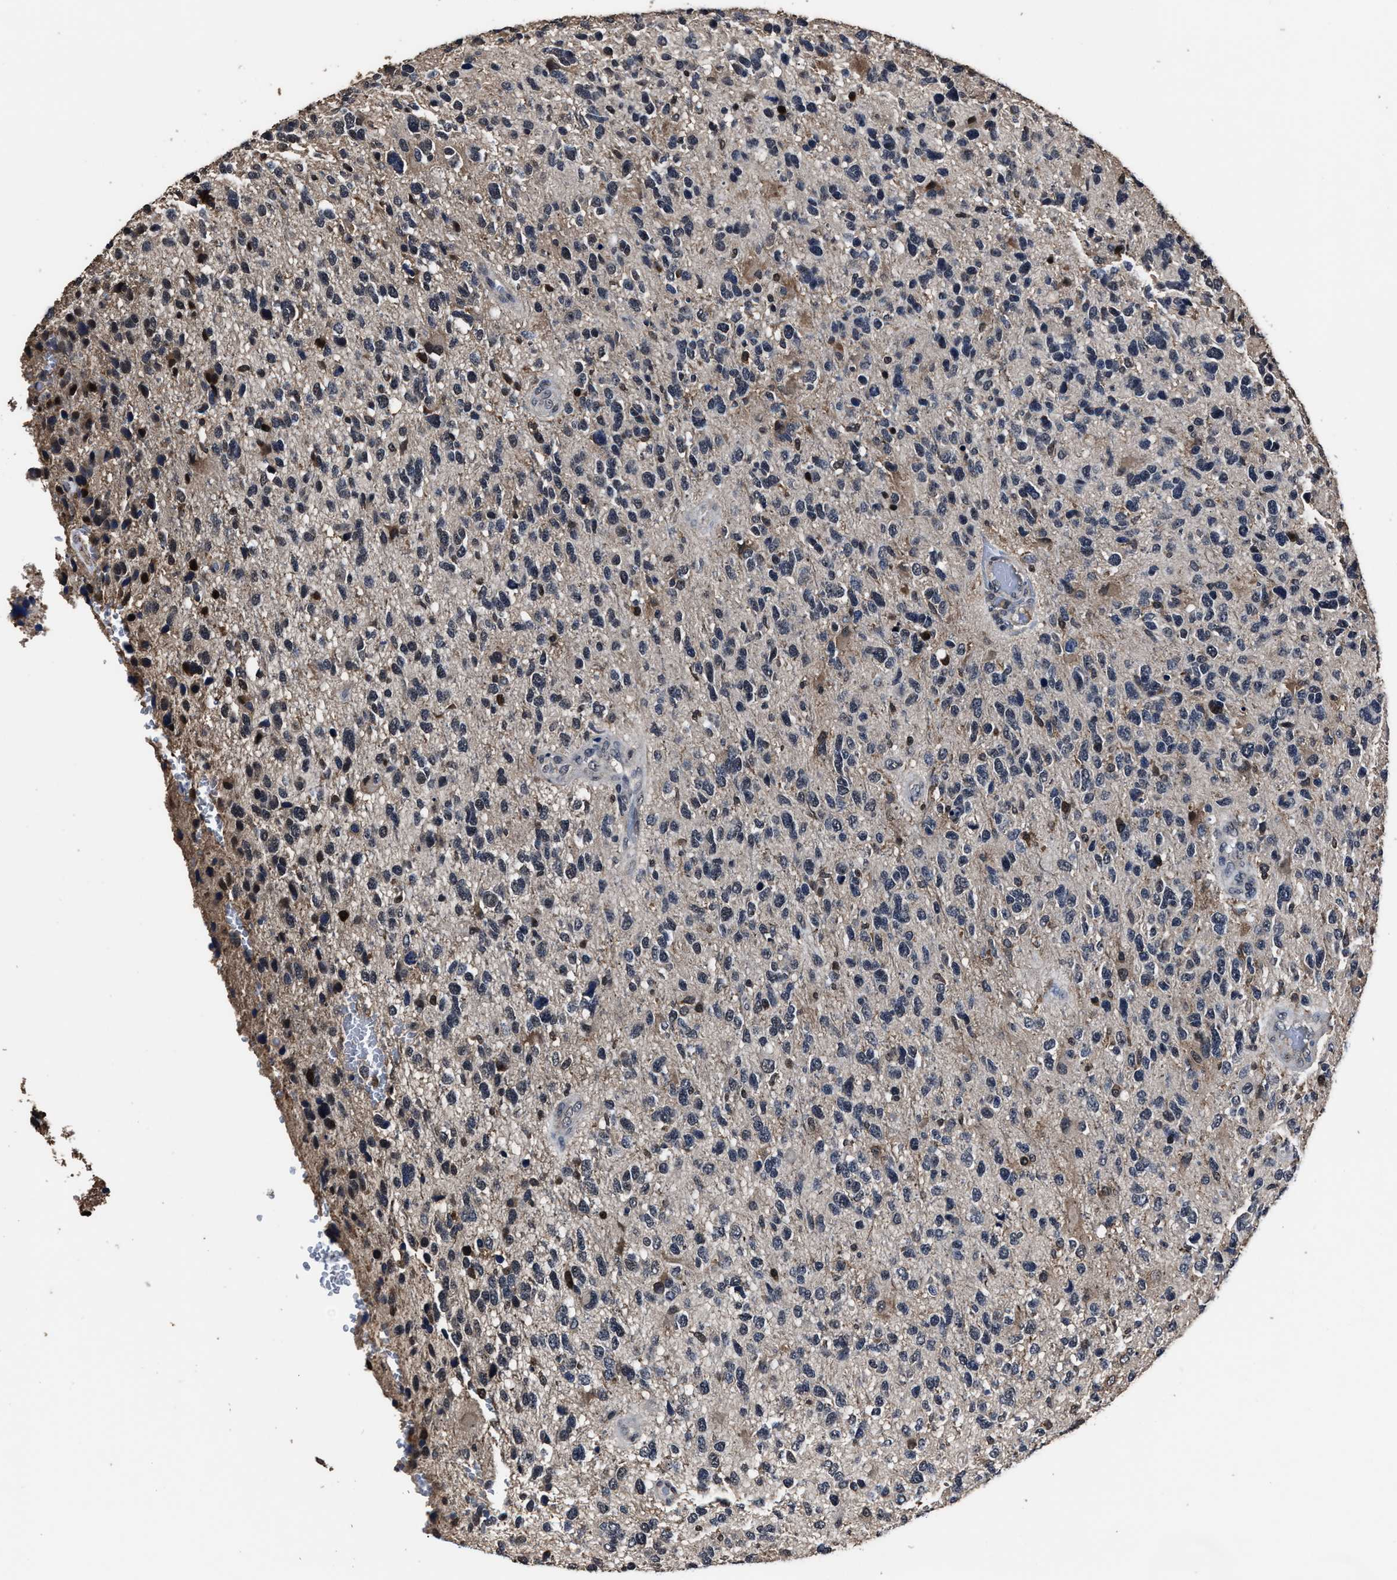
{"staining": {"intensity": "moderate", "quantity": "<25%", "location": "nuclear"}, "tissue": "glioma", "cell_type": "Tumor cells", "image_type": "cancer", "snomed": [{"axis": "morphology", "description": "Glioma, malignant, High grade"}, {"axis": "topography", "description": "Brain"}], "caption": "High-grade glioma (malignant) tissue demonstrates moderate nuclear positivity in about <25% of tumor cells", "gene": "RSBN1L", "patient": {"sex": "female", "age": 58}}